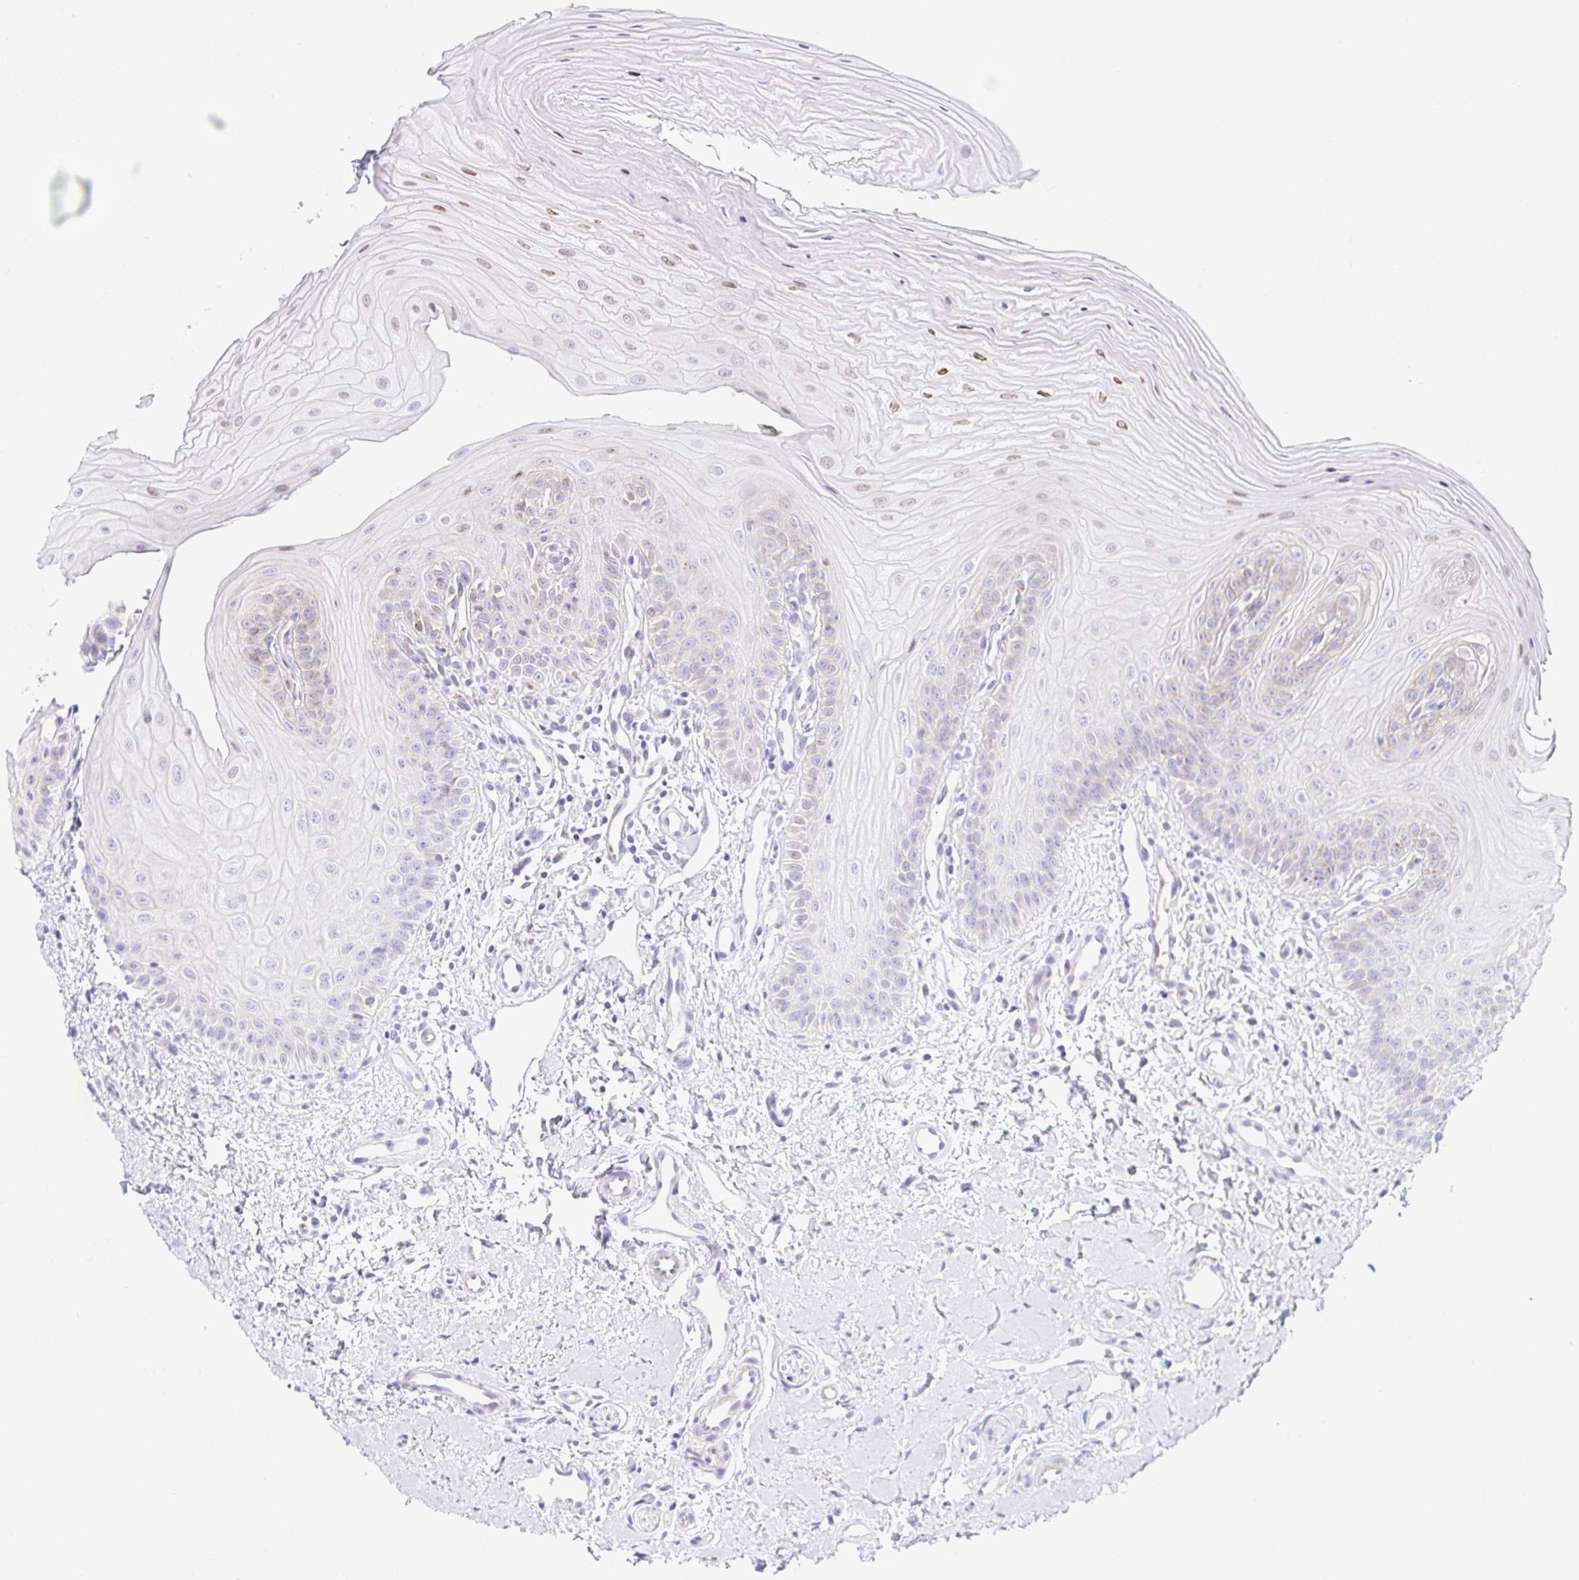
{"staining": {"intensity": "weak", "quantity": "<25%", "location": "cytoplasmic/membranous,nuclear"}, "tissue": "oral mucosa", "cell_type": "Squamous epithelial cells", "image_type": "normal", "snomed": [{"axis": "morphology", "description": "Normal tissue, NOS"}, {"axis": "topography", "description": "Oral tissue"}], "caption": "IHC micrograph of unremarkable oral mucosa: human oral mucosa stained with DAB demonstrates no significant protein expression in squamous epithelial cells. (Stains: DAB (3,3'-diaminobenzidine) IHC with hematoxylin counter stain, Microscopy: brightfield microscopy at high magnification).", "gene": "CAPSL", "patient": {"sex": "female", "age": 73}}